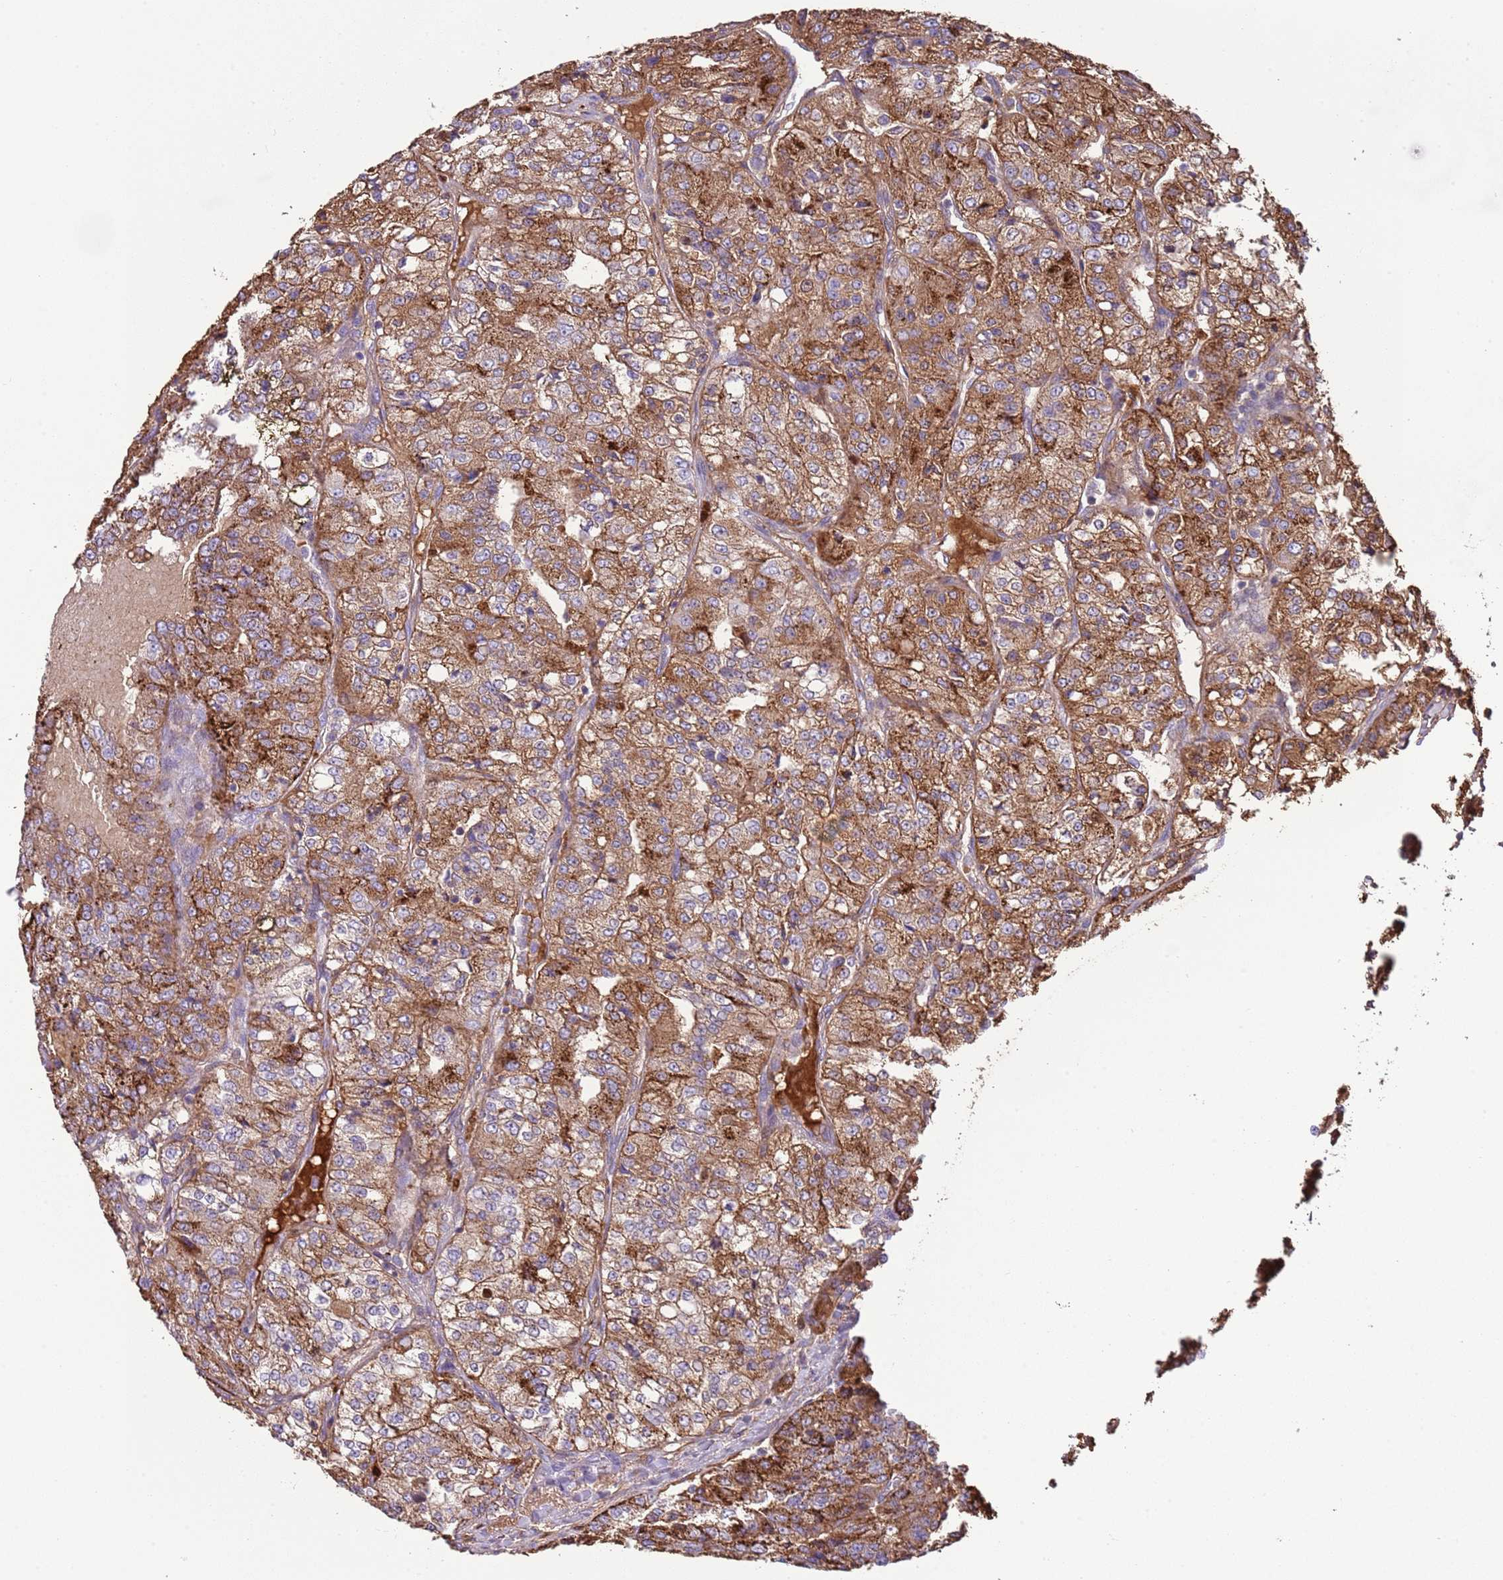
{"staining": {"intensity": "strong", "quantity": "25%-75%", "location": "cytoplasmic/membranous"}, "tissue": "renal cancer", "cell_type": "Tumor cells", "image_type": "cancer", "snomed": [{"axis": "morphology", "description": "Adenocarcinoma, NOS"}, {"axis": "topography", "description": "Kidney"}], "caption": "Adenocarcinoma (renal) stained with a brown dye reveals strong cytoplasmic/membranous positive positivity in about 25%-75% of tumor cells.", "gene": "ABHD17C", "patient": {"sex": "female", "age": 63}}